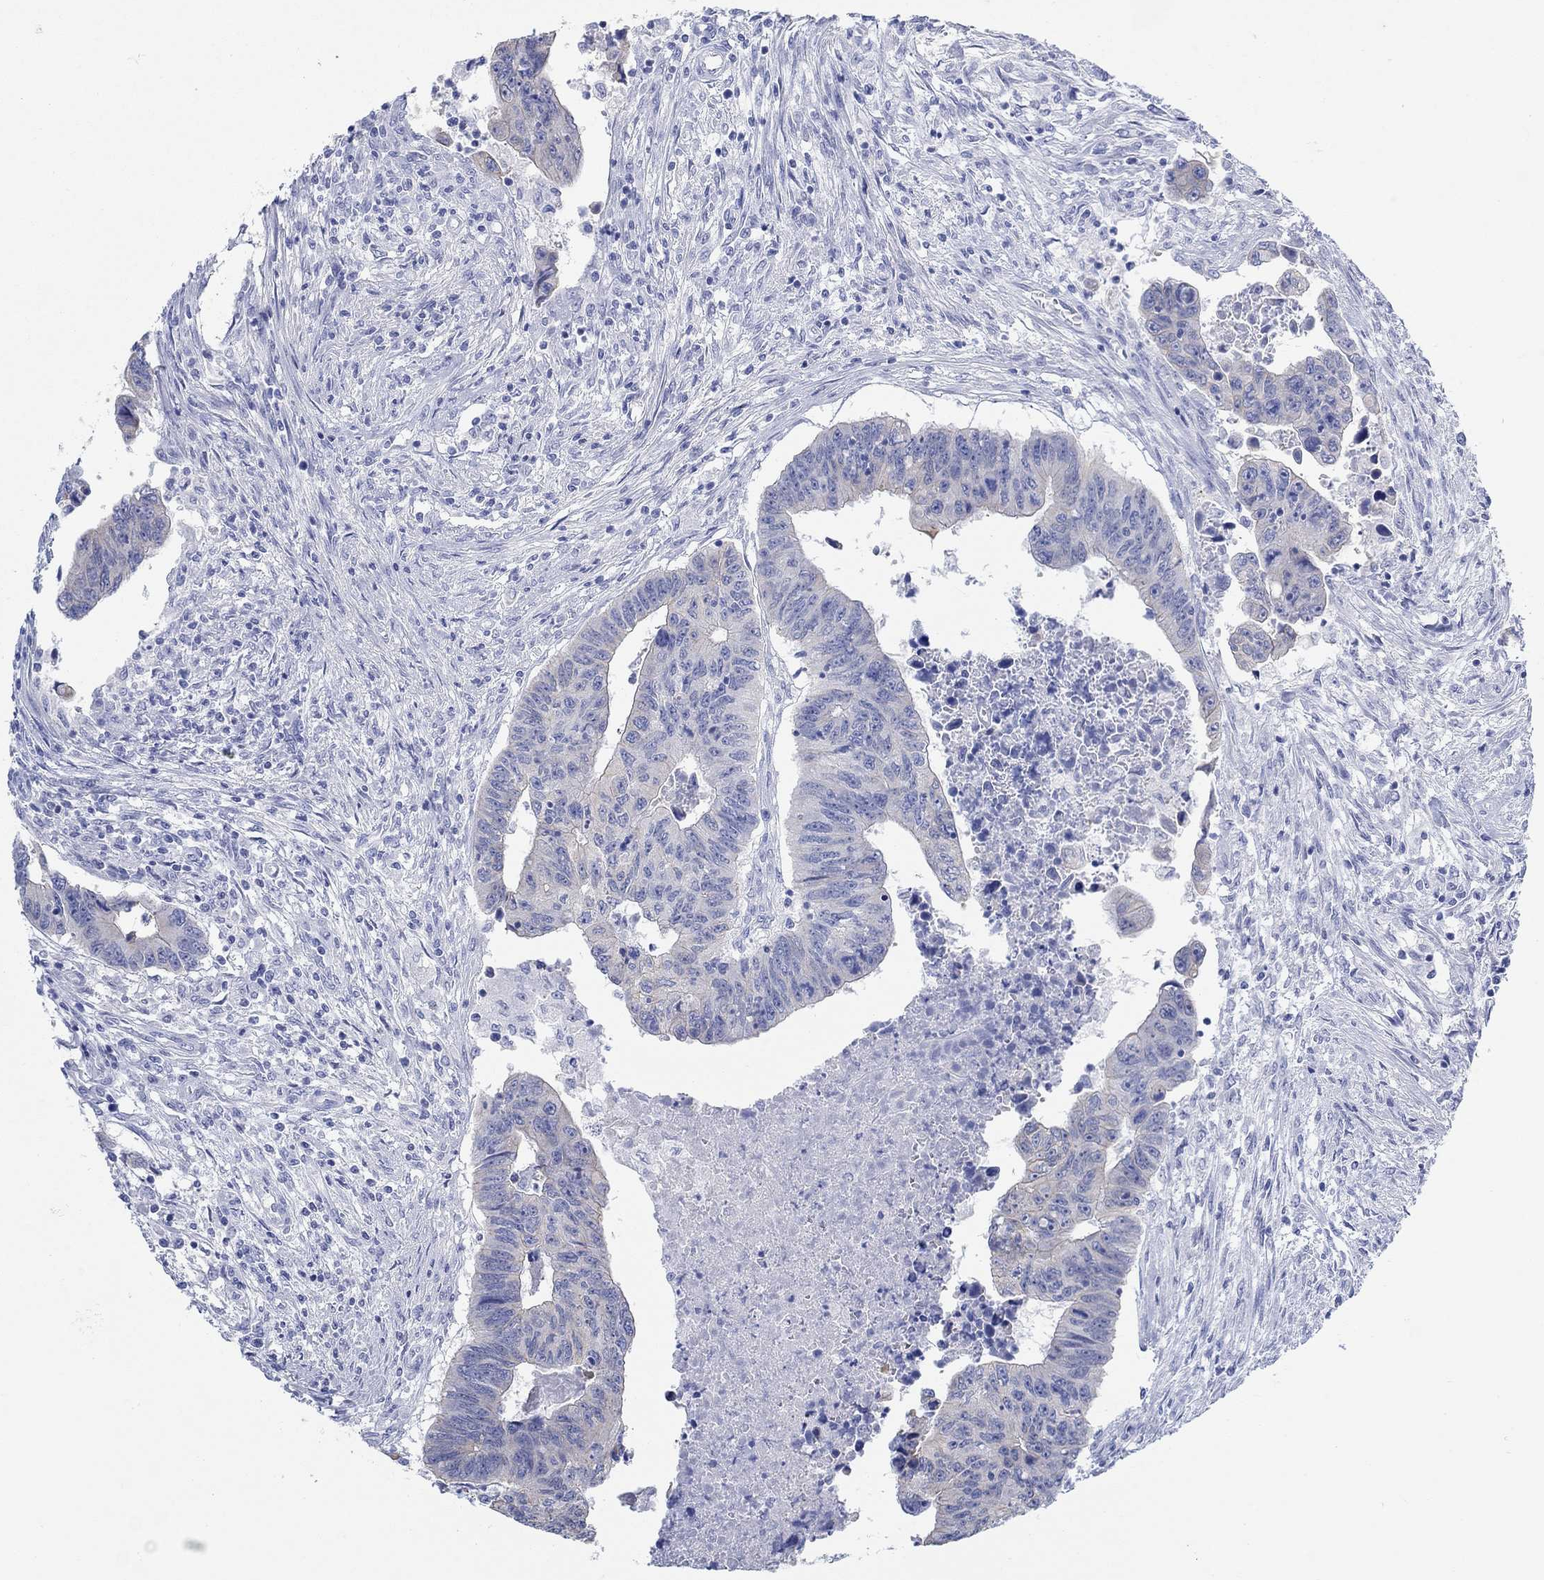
{"staining": {"intensity": "negative", "quantity": "none", "location": "none"}, "tissue": "colorectal cancer", "cell_type": "Tumor cells", "image_type": "cancer", "snomed": [{"axis": "morphology", "description": "Adenocarcinoma, NOS"}, {"axis": "topography", "description": "Rectum"}], "caption": "An IHC micrograph of colorectal cancer (adenocarcinoma) is shown. There is no staining in tumor cells of colorectal cancer (adenocarcinoma).", "gene": "AK8", "patient": {"sex": "female", "age": 85}}